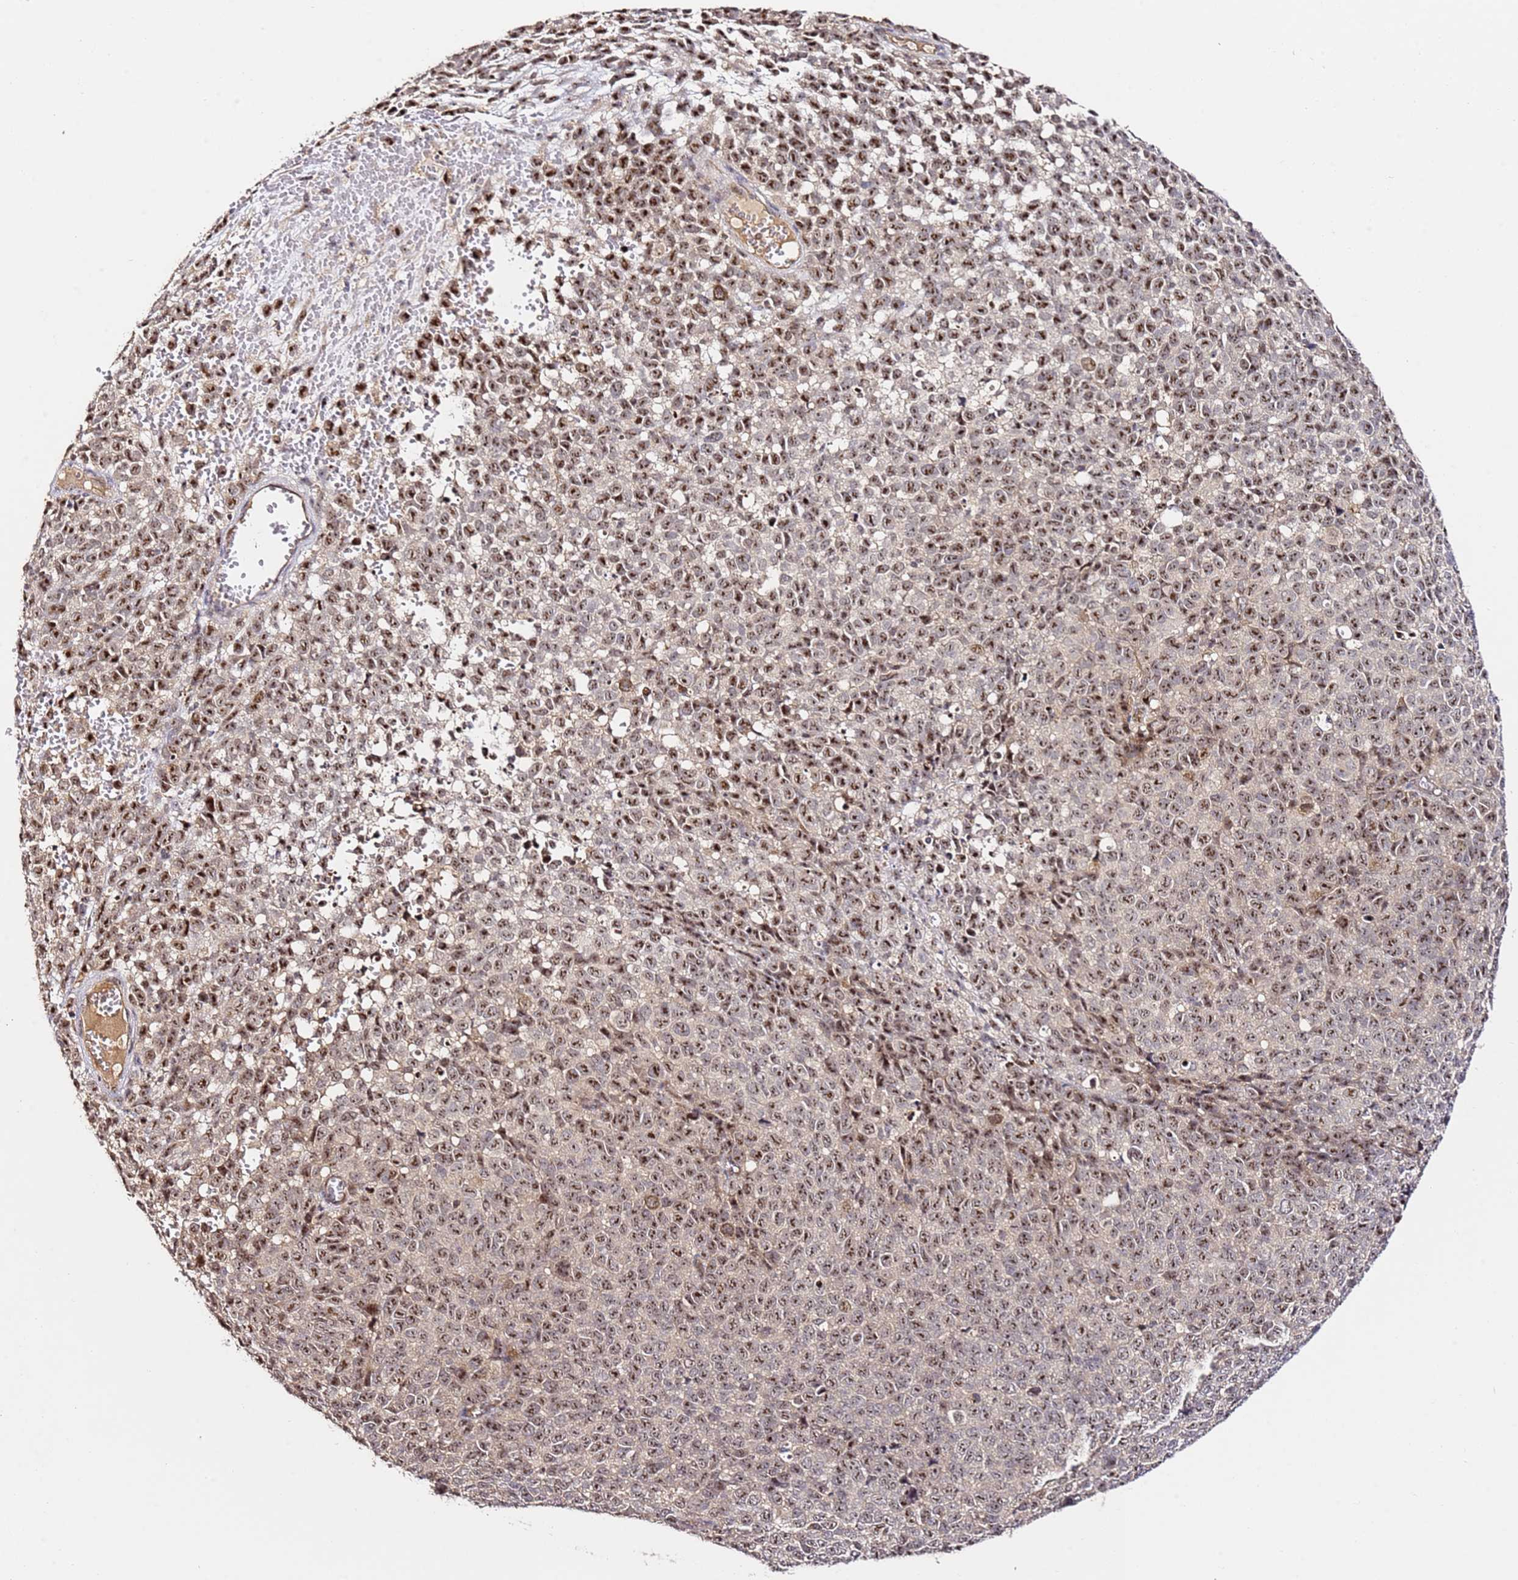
{"staining": {"intensity": "moderate", "quantity": ">75%", "location": "nuclear"}, "tissue": "melanoma", "cell_type": "Tumor cells", "image_type": "cancer", "snomed": [{"axis": "morphology", "description": "Malignant melanoma, NOS"}, {"axis": "topography", "description": "Nose, NOS"}], "caption": "Human melanoma stained for a protein (brown) displays moderate nuclear positive positivity in approximately >75% of tumor cells.", "gene": "DDX27", "patient": {"sex": "female", "age": 48}}